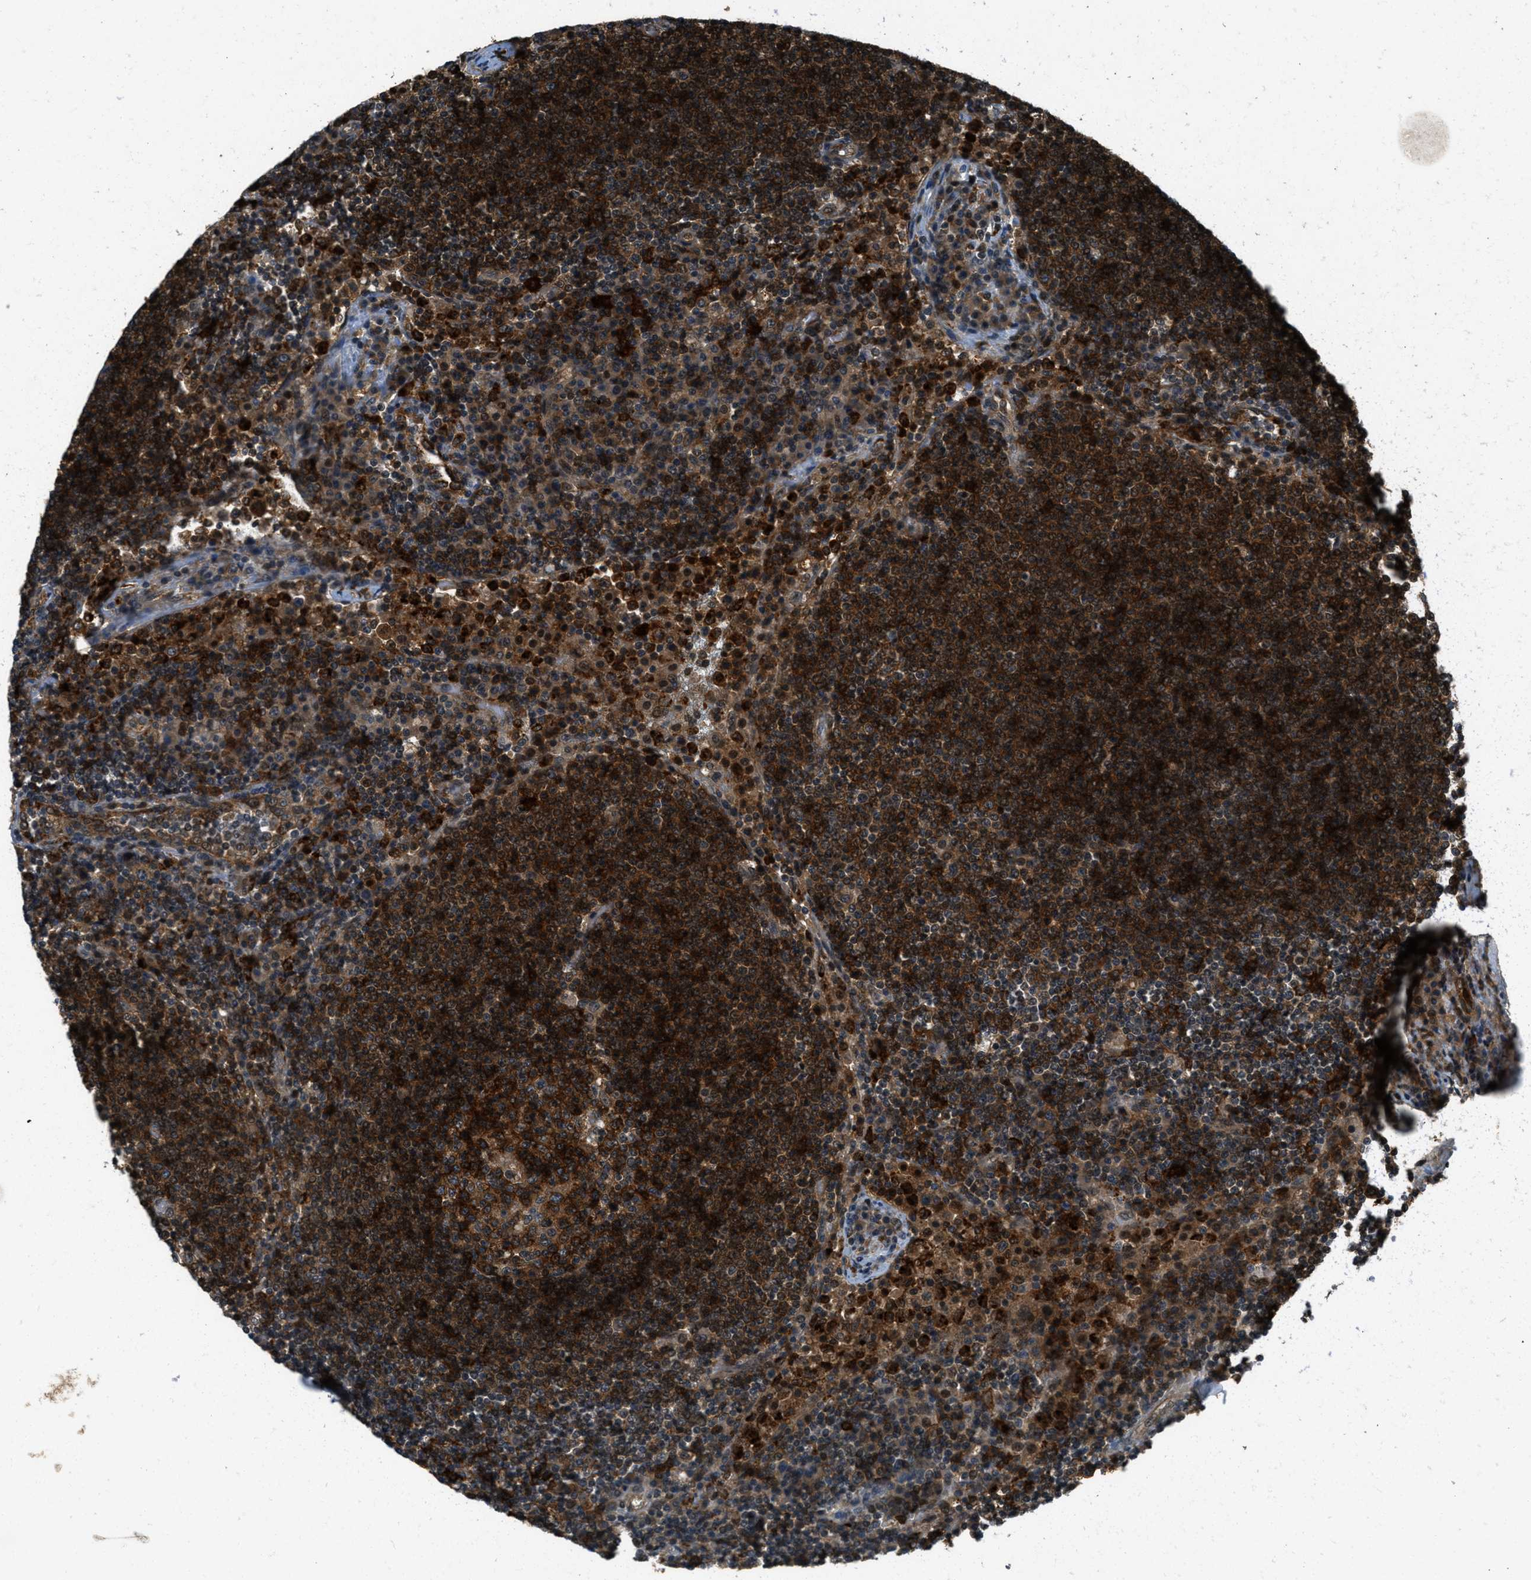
{"staining": {"intensity": "strong", "quantity": ">75%", "location": "cytoplasmic/membranous"}, "tissue": "lymph node", "cell_type": "Germinal center cells", "image_type": "normal", "snomed": [{"axis": "morphology", "description": "Normal tissue, NOS"}, {"axis": "topography", "description": "Lymph node"}], "caption": "IHC micrograph of benign lymph node stained for a protein (brown), which displays high levels of strong cytoplasmic/membranous staining in approximately >75% of germinal center cells.", "gene": "EPSTI1", "patient": {"sex": "female", "age": 53}}